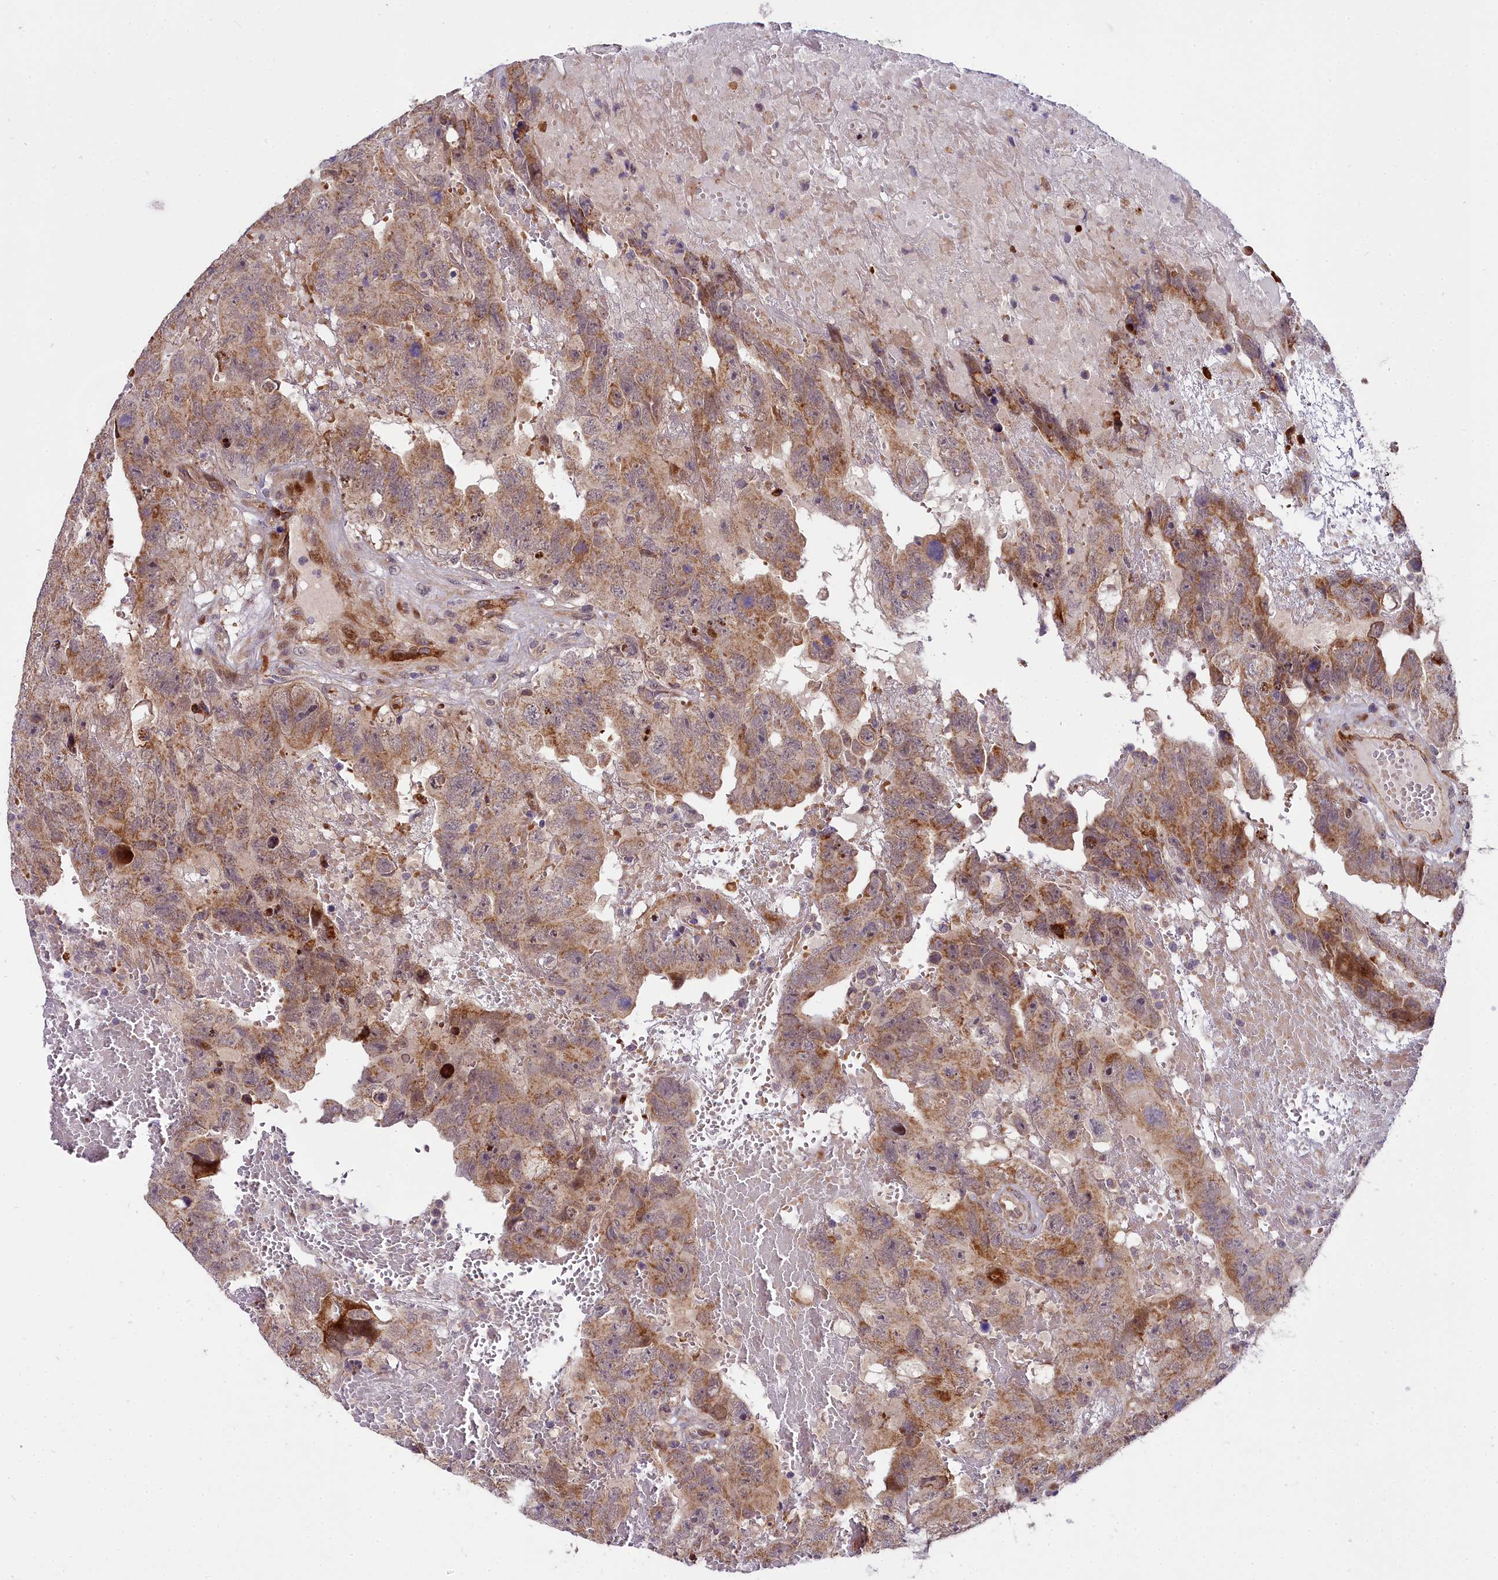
{"staining": {"intensity": "moderate", "quantity": ">75%", "location": "cytoplasmic/membranous"}, "tissue": "testis cancer", "cell_type": "Tumor cells", "image_type": "cancer", "snomed": [{"axis": "morphology", "description": "Carcinoma, Embryonal, NOS"}, {"axis": "topography", "description": "Testis"}], "caption": "Tumor cells show medium levels of moderate cytoplasmic/membranous staining in about >75% of cells in human testis embryonal carcinoma.", "gene": "MRPS11", "patient": {"sex": "male", "age": 45}}